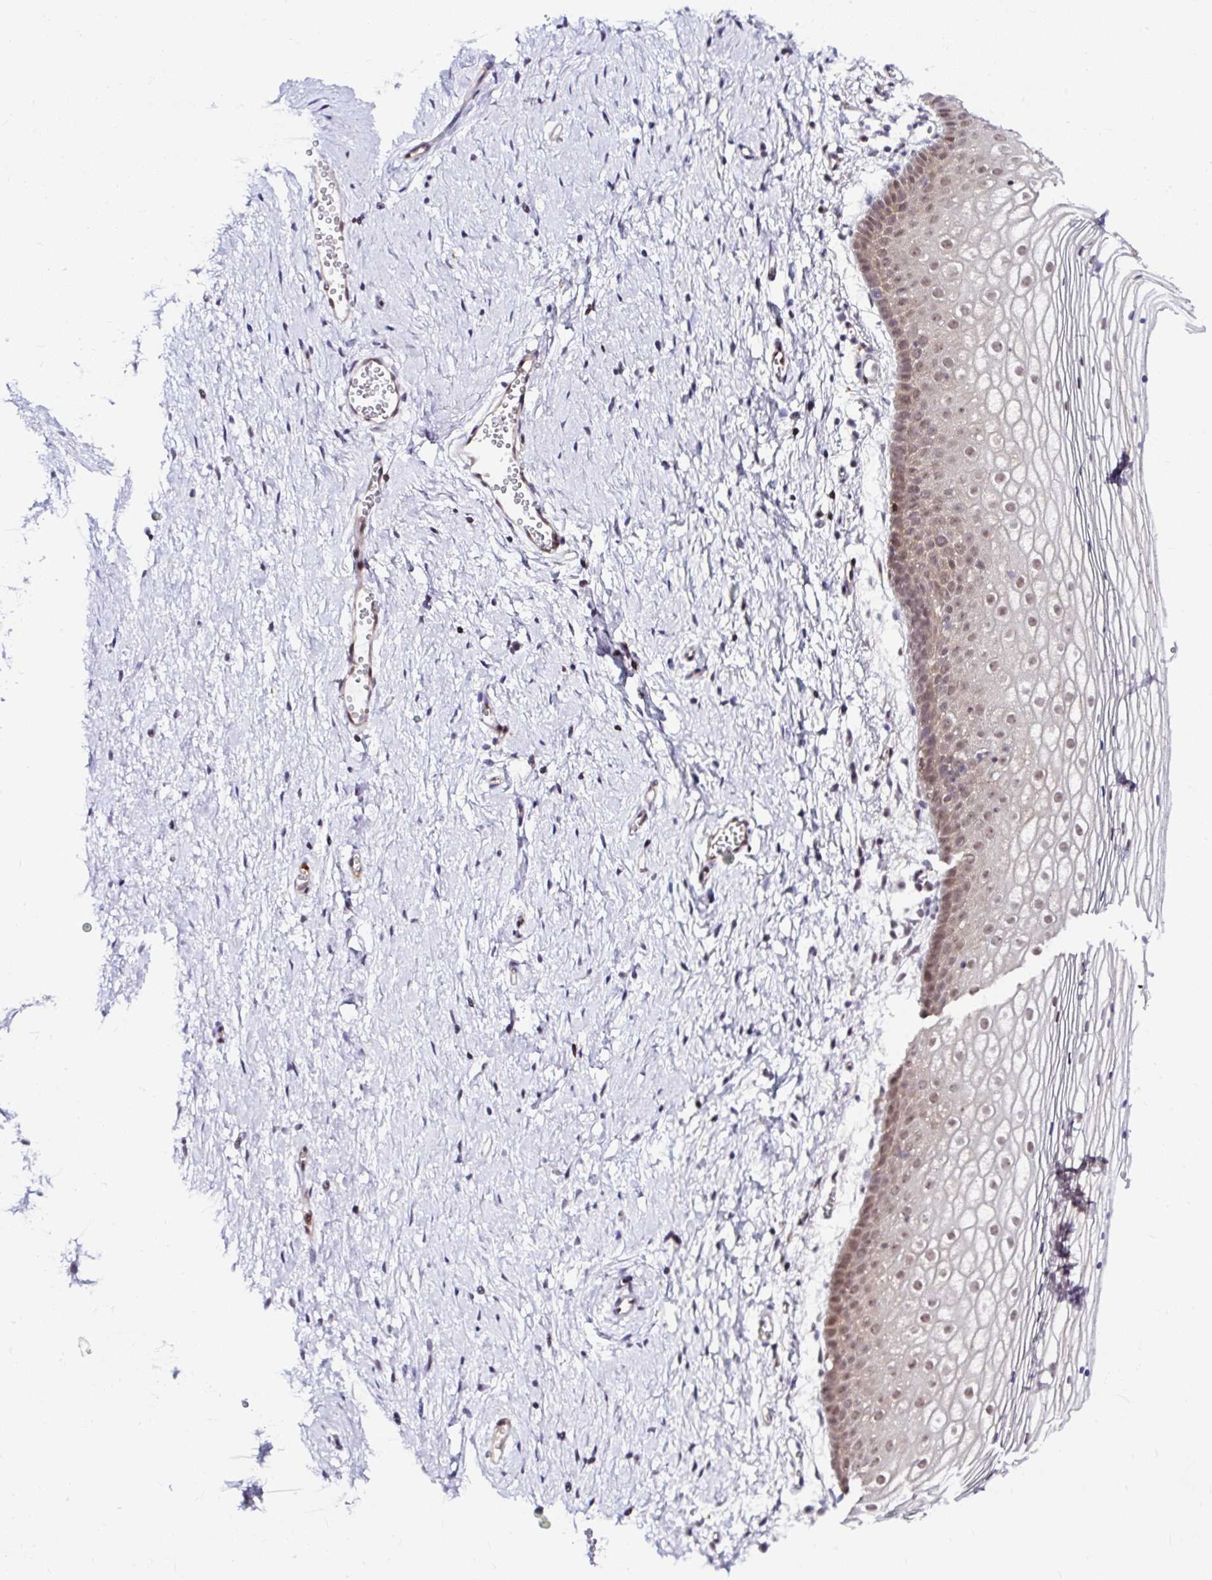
{"staining": {"intensity": "moderate", "quantity": ">75%", "location": "cytoplasmic/membranous,nuclear"}, "tissue": "vagina", "cell_type": "Squamous epithelial cells", "image_type": "normal", "snomed": [{"axis": "morphology", "description": "Normal tissue, NOS"}, {"axis": "topography", "description": "Vagina"}], "caption": "Vagina stained with a protein marker reveals moderate staining in squamous epithelial cells.", "gene": "PIN4", "patient": {"sex": "female", "age": 56}}